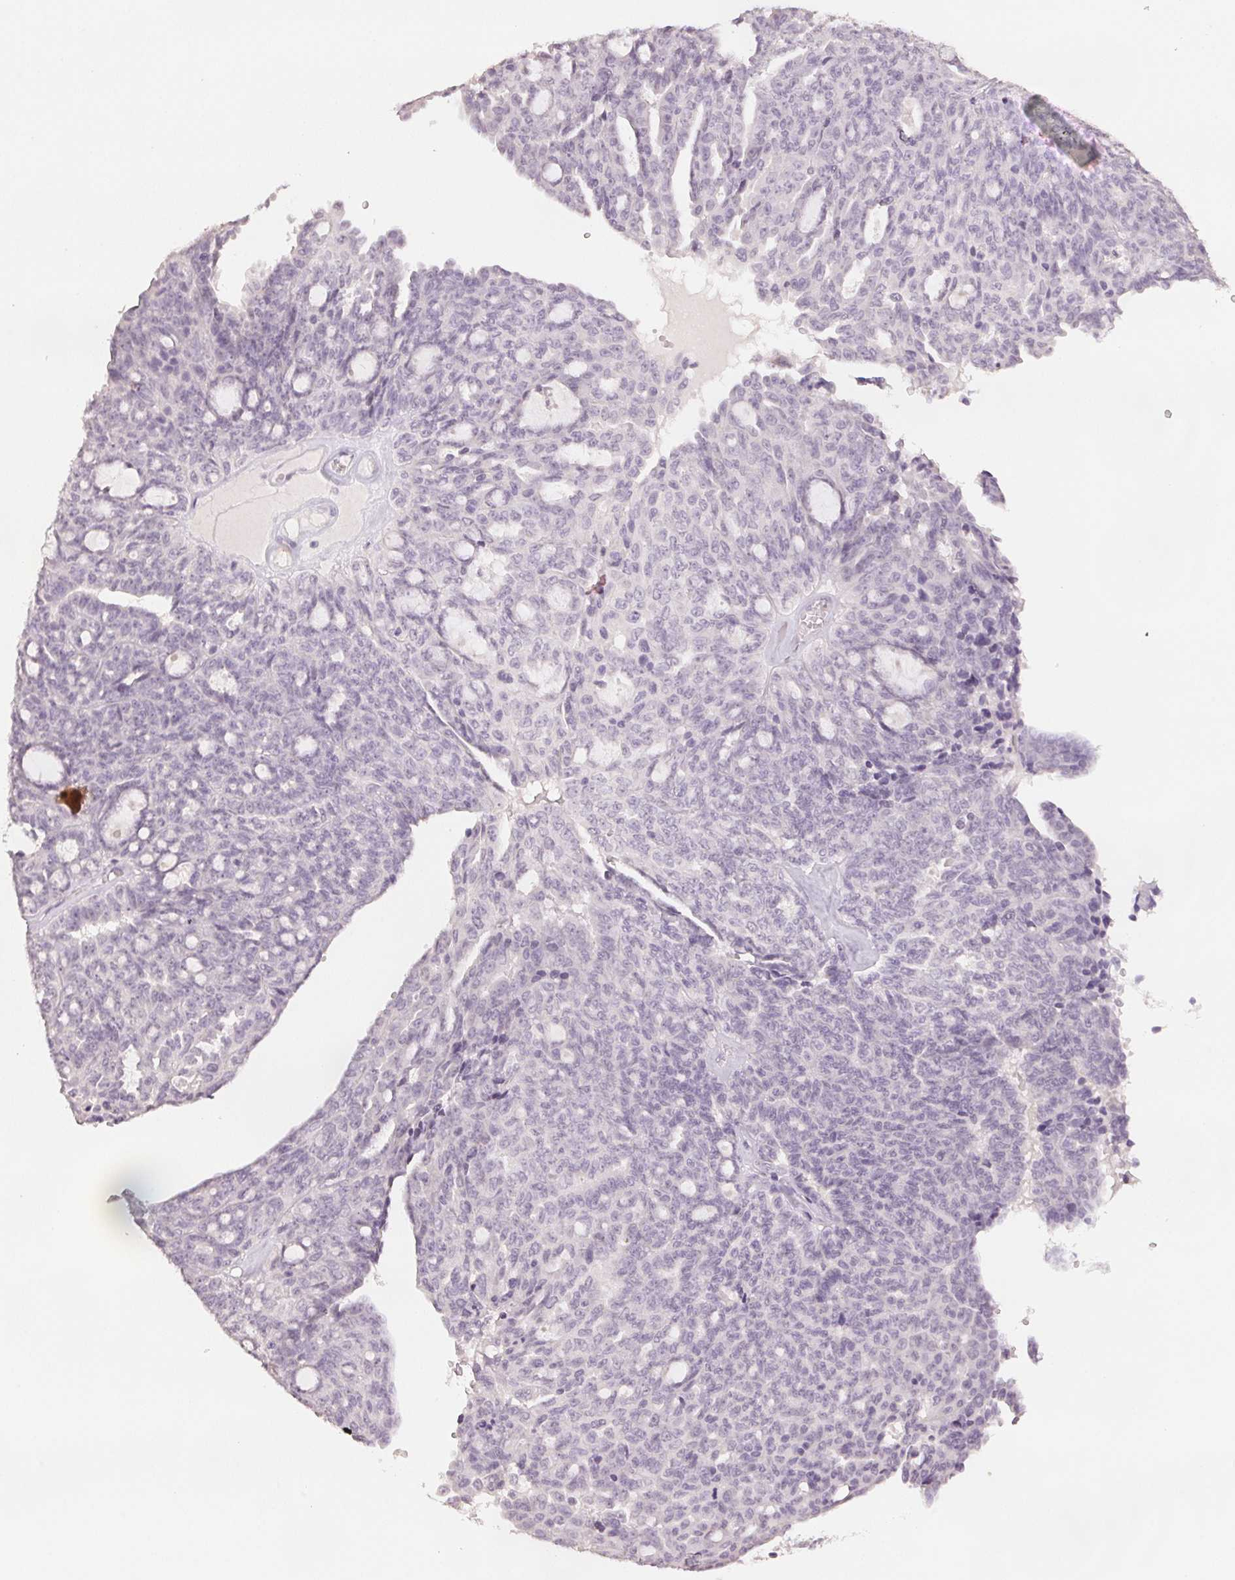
{"staining": {"intensity": "negative", "quantity": "none", "location": "none"}, "tissue": "ovarian cancer", "cell_type": "Tumor cells", "image_type": "cancer", "snomed": [{"axis": "morphology", "description": "Cystadenocarcinoma, serous, NOS"}, {"axis": "topography", "description": "Ovary"}], "caption": "Immunohistochemistry image of human ovarian cancer stained for a protein (brown), which demonstrates no expression in tumor cells.", "gene": "SCGN", "patient": {"sex": "female", "age": 71}}